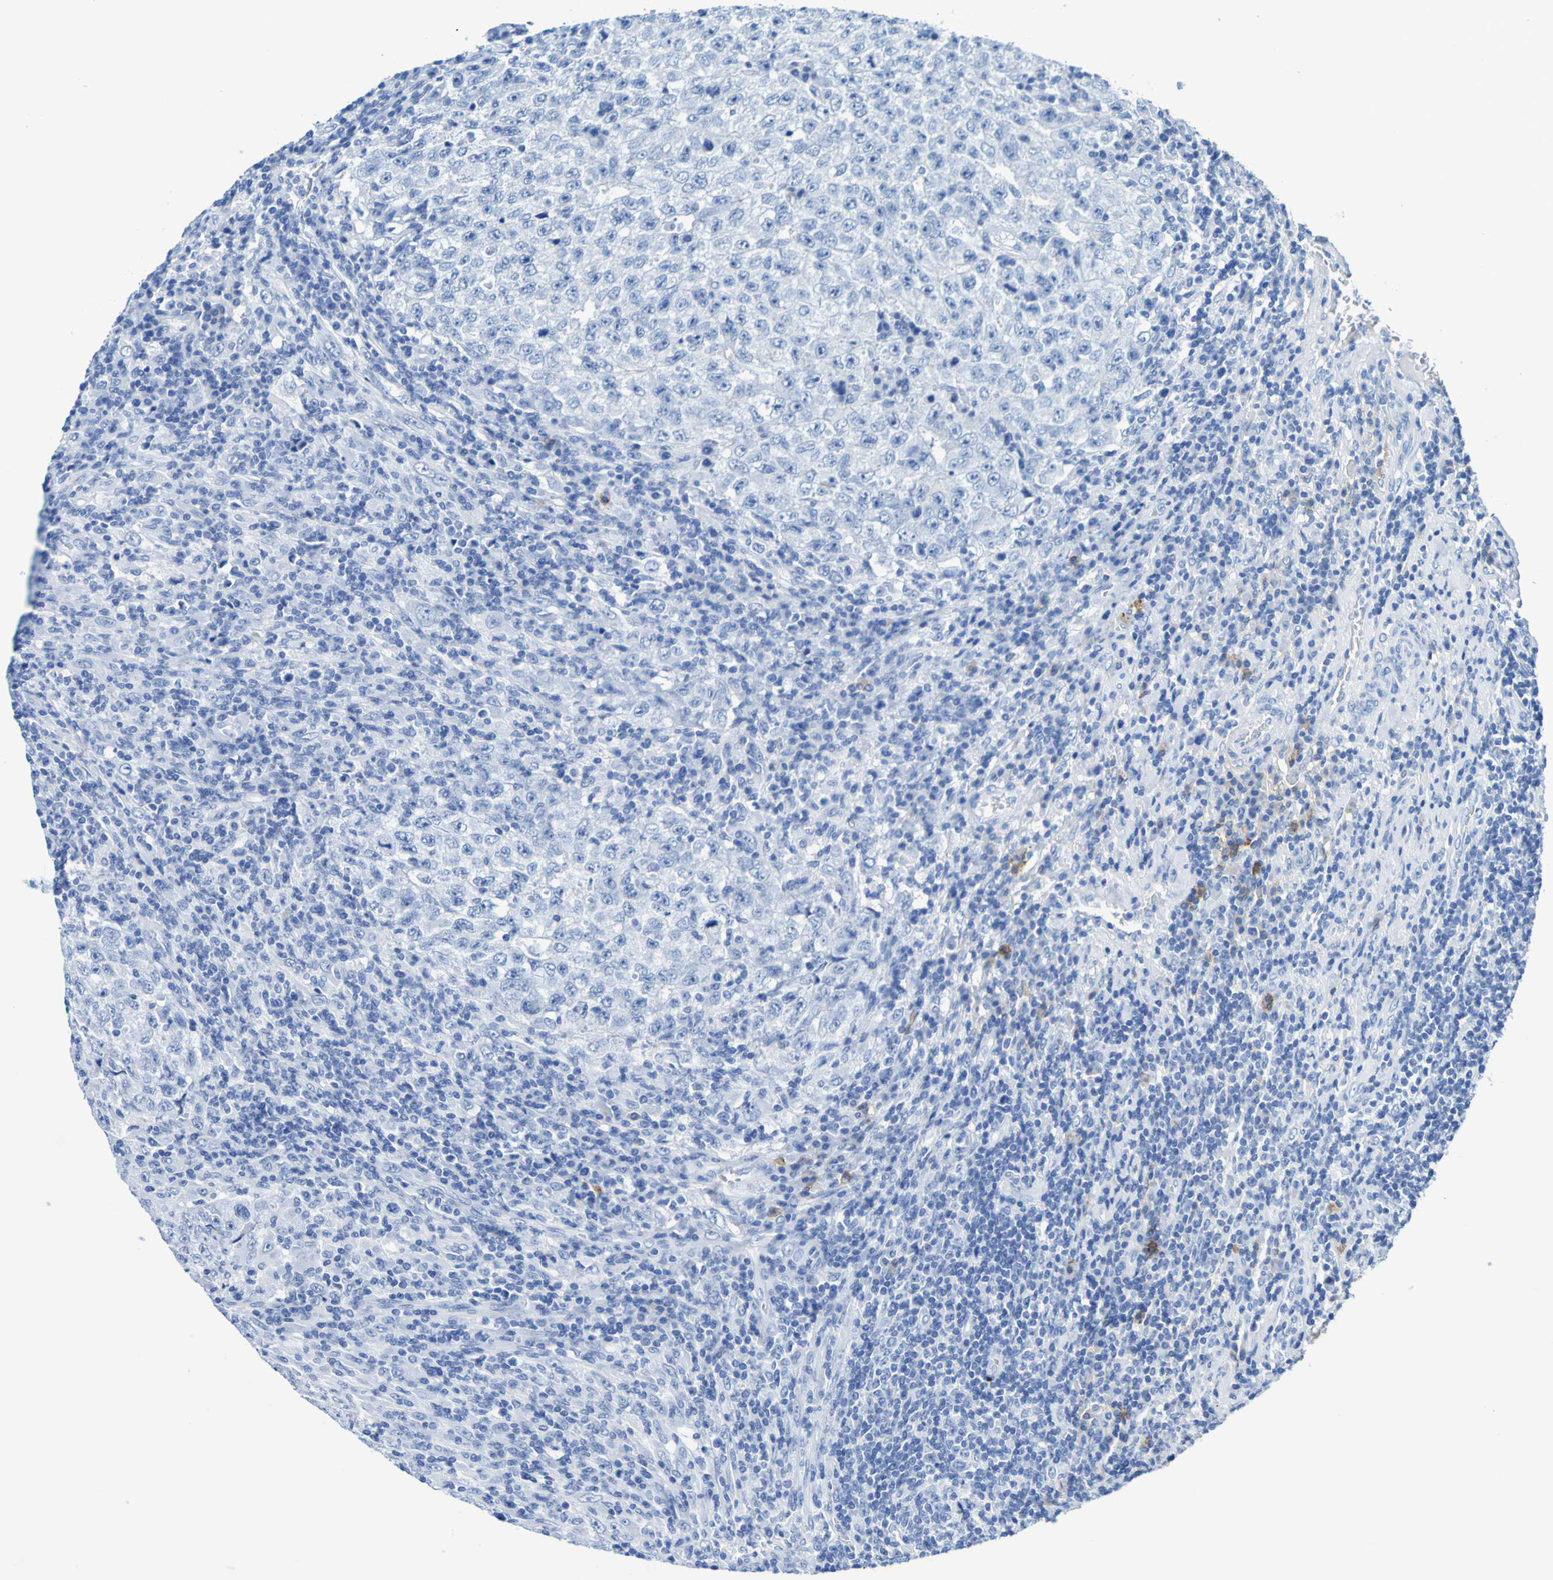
{"staining": {"intensity": "negative", "quantity": "none", "location": "none"}, "tissue": "testis cancer", "cell_type": "Tumor cells", "image_type": "cancer", "snomed": [{"axis": "morphology", "description": "Necrosis, NOS"}, {"axis": "morphology", "description": "Carcinoma, Embryonal, NOS"}, {"axis": "topography", "description": "Testis"}], "caption": "Immunohistochemistry (IHC) of testis embryonal carcinoma displays no positivity in tumor cells.", "gene": "DPEP1", "patient": {"sex": "male", "age": 19}}